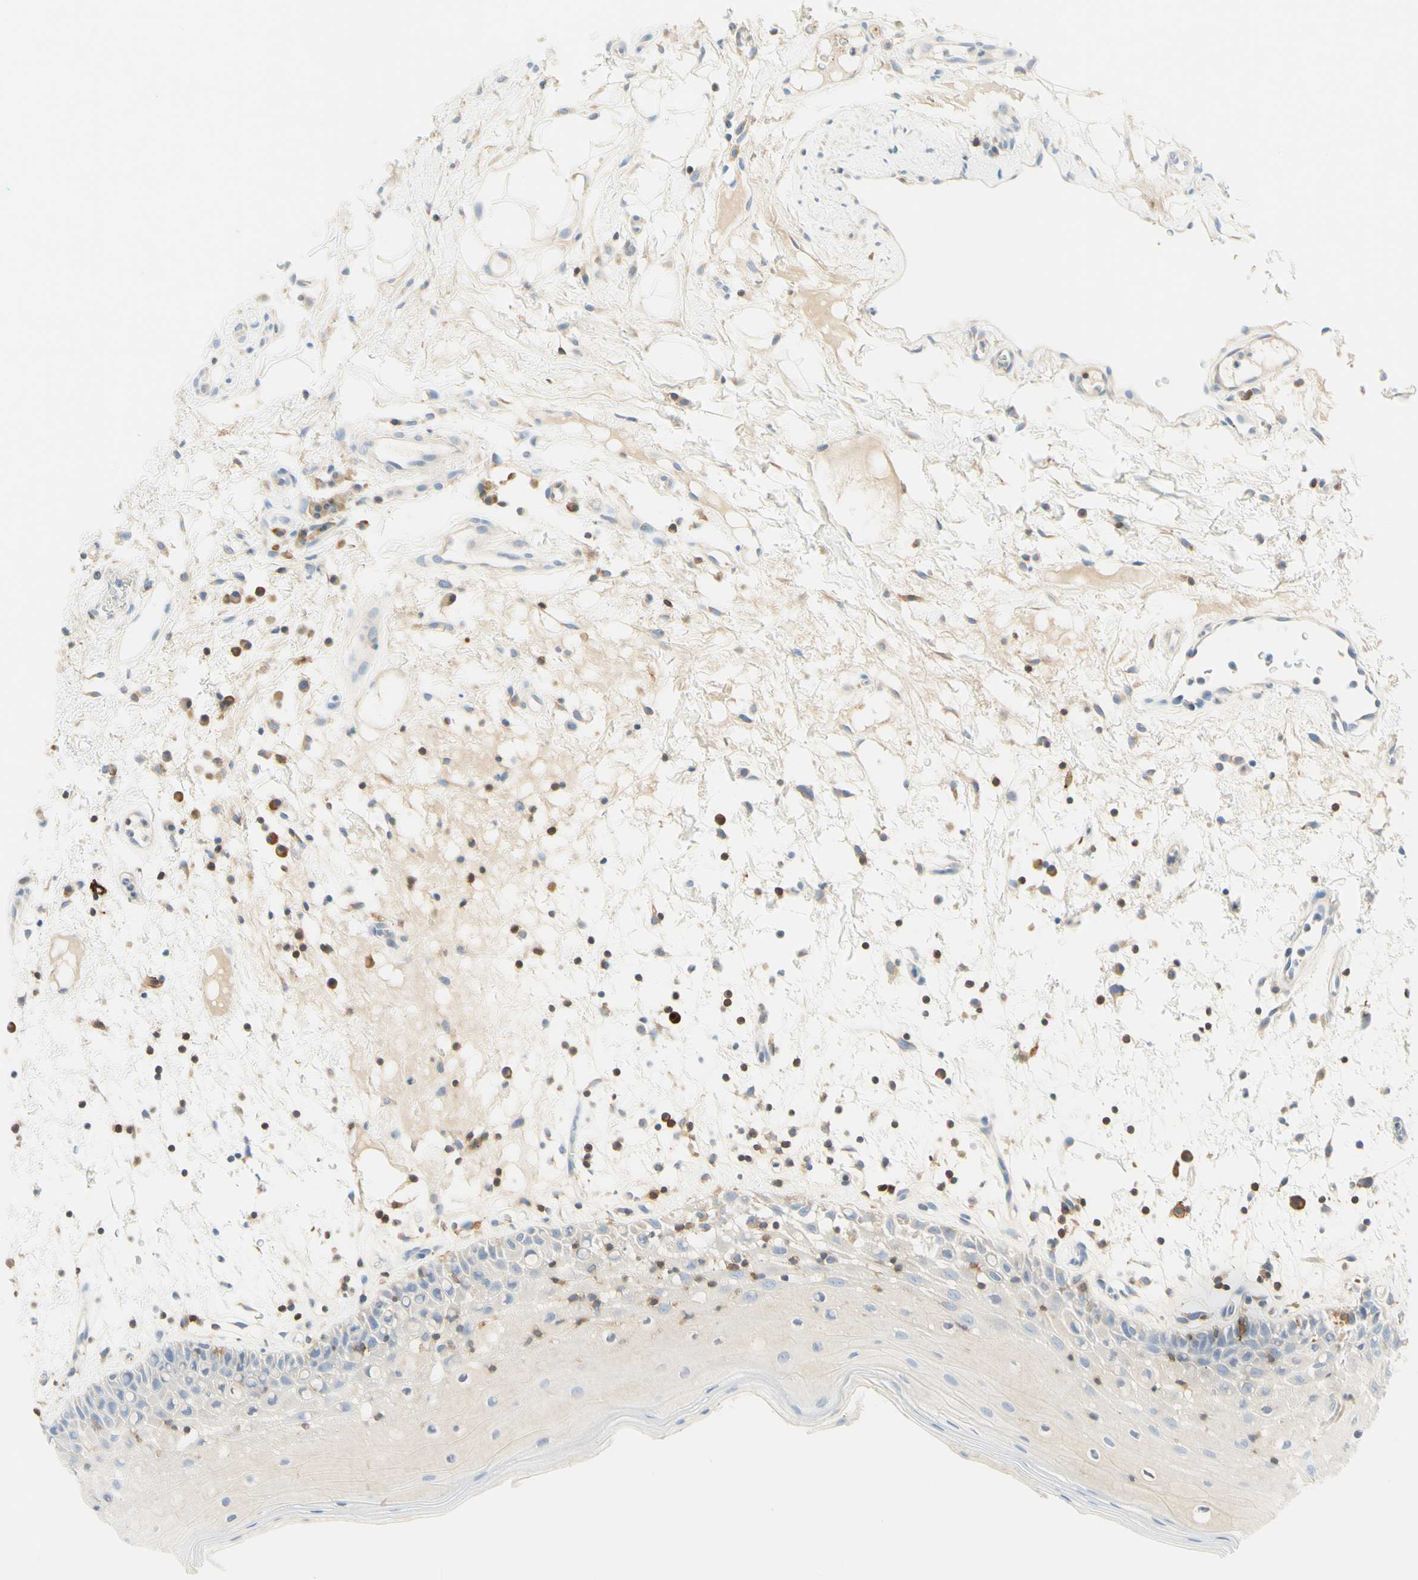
{"staining": {"intensity": "negative", "quantity": "none", "location": "none"}, "tissue": "oral mucosa", "cell_type": "Squamous epithelial cells", "image_type": "normal", "snomed": [{"axis": "morphology", "description": "Normal tissue, NOS"}, {"axis": "morphology", "description": "Squamous cell carcinoma, NOS"}, {"axis": "topography", "description": "Skeletal muscle"}, {"axis": "topography", "description": "Oral tissue"}], "caption": "DAB (3,3'-diaminobenzidine) immunohistochemical staining of unremarkable oral mucosa demonstrates no significant expression in squamous epithelial cells.", "gene": "LAT", "patient": {"sex": "male", "age": 71}}